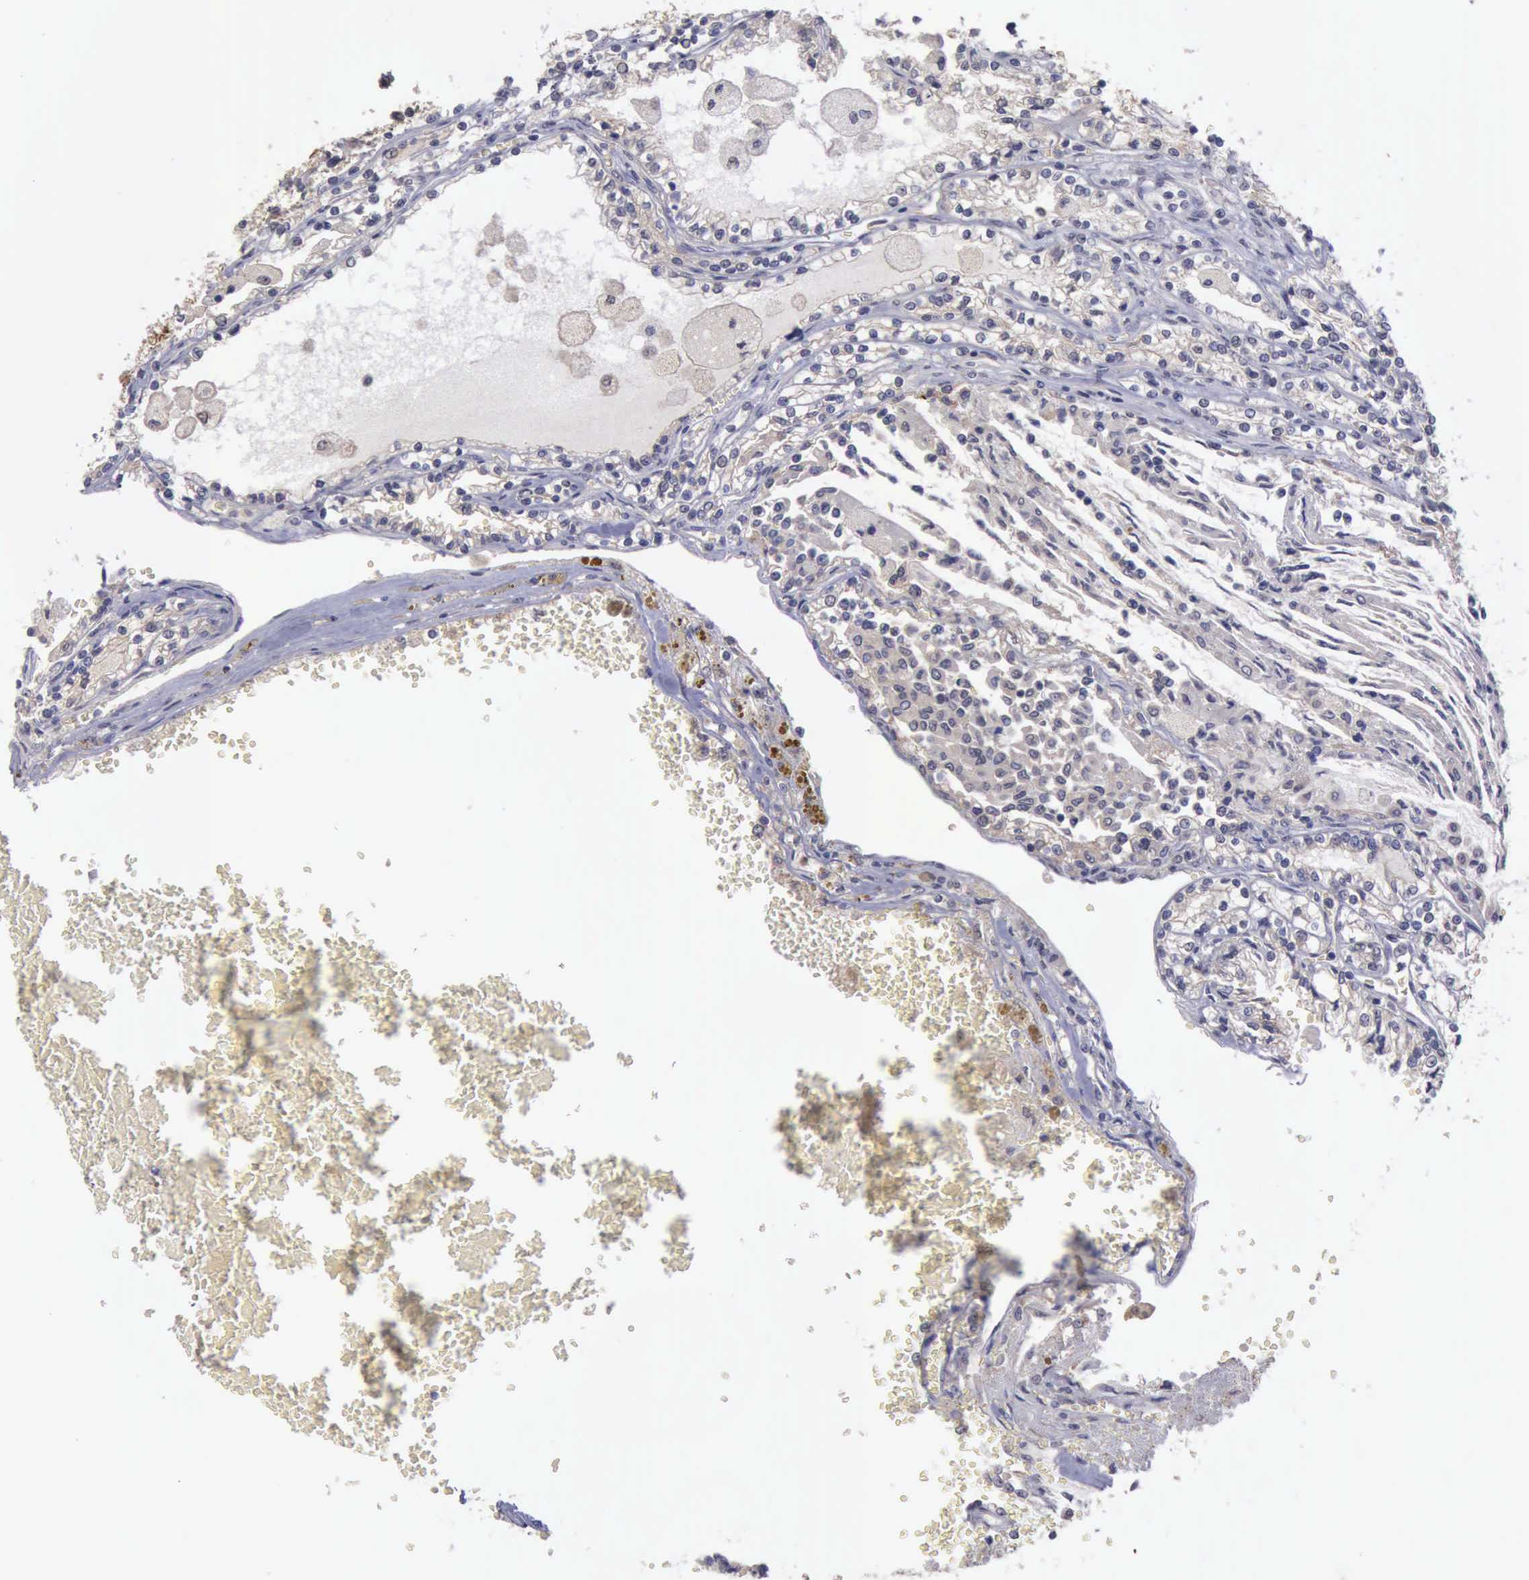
{"staining": {"intensity": "negative", "quantity": "none", "location": "none"}, "tissue": "renal cancer", "cell_type": "Tumor cells", "image_type": "cancer", "snomed": [{"axis": "morphology", "description": "Adenocarcinoma, NOS"}, {"axis": "topography", "description": "Kidney"}], "caption": "The photomicrograph displays no significant staining in tumor cells of renal cancer.", "gene": "PHKA1", "patient": {"sex": "female", "age": 56}}